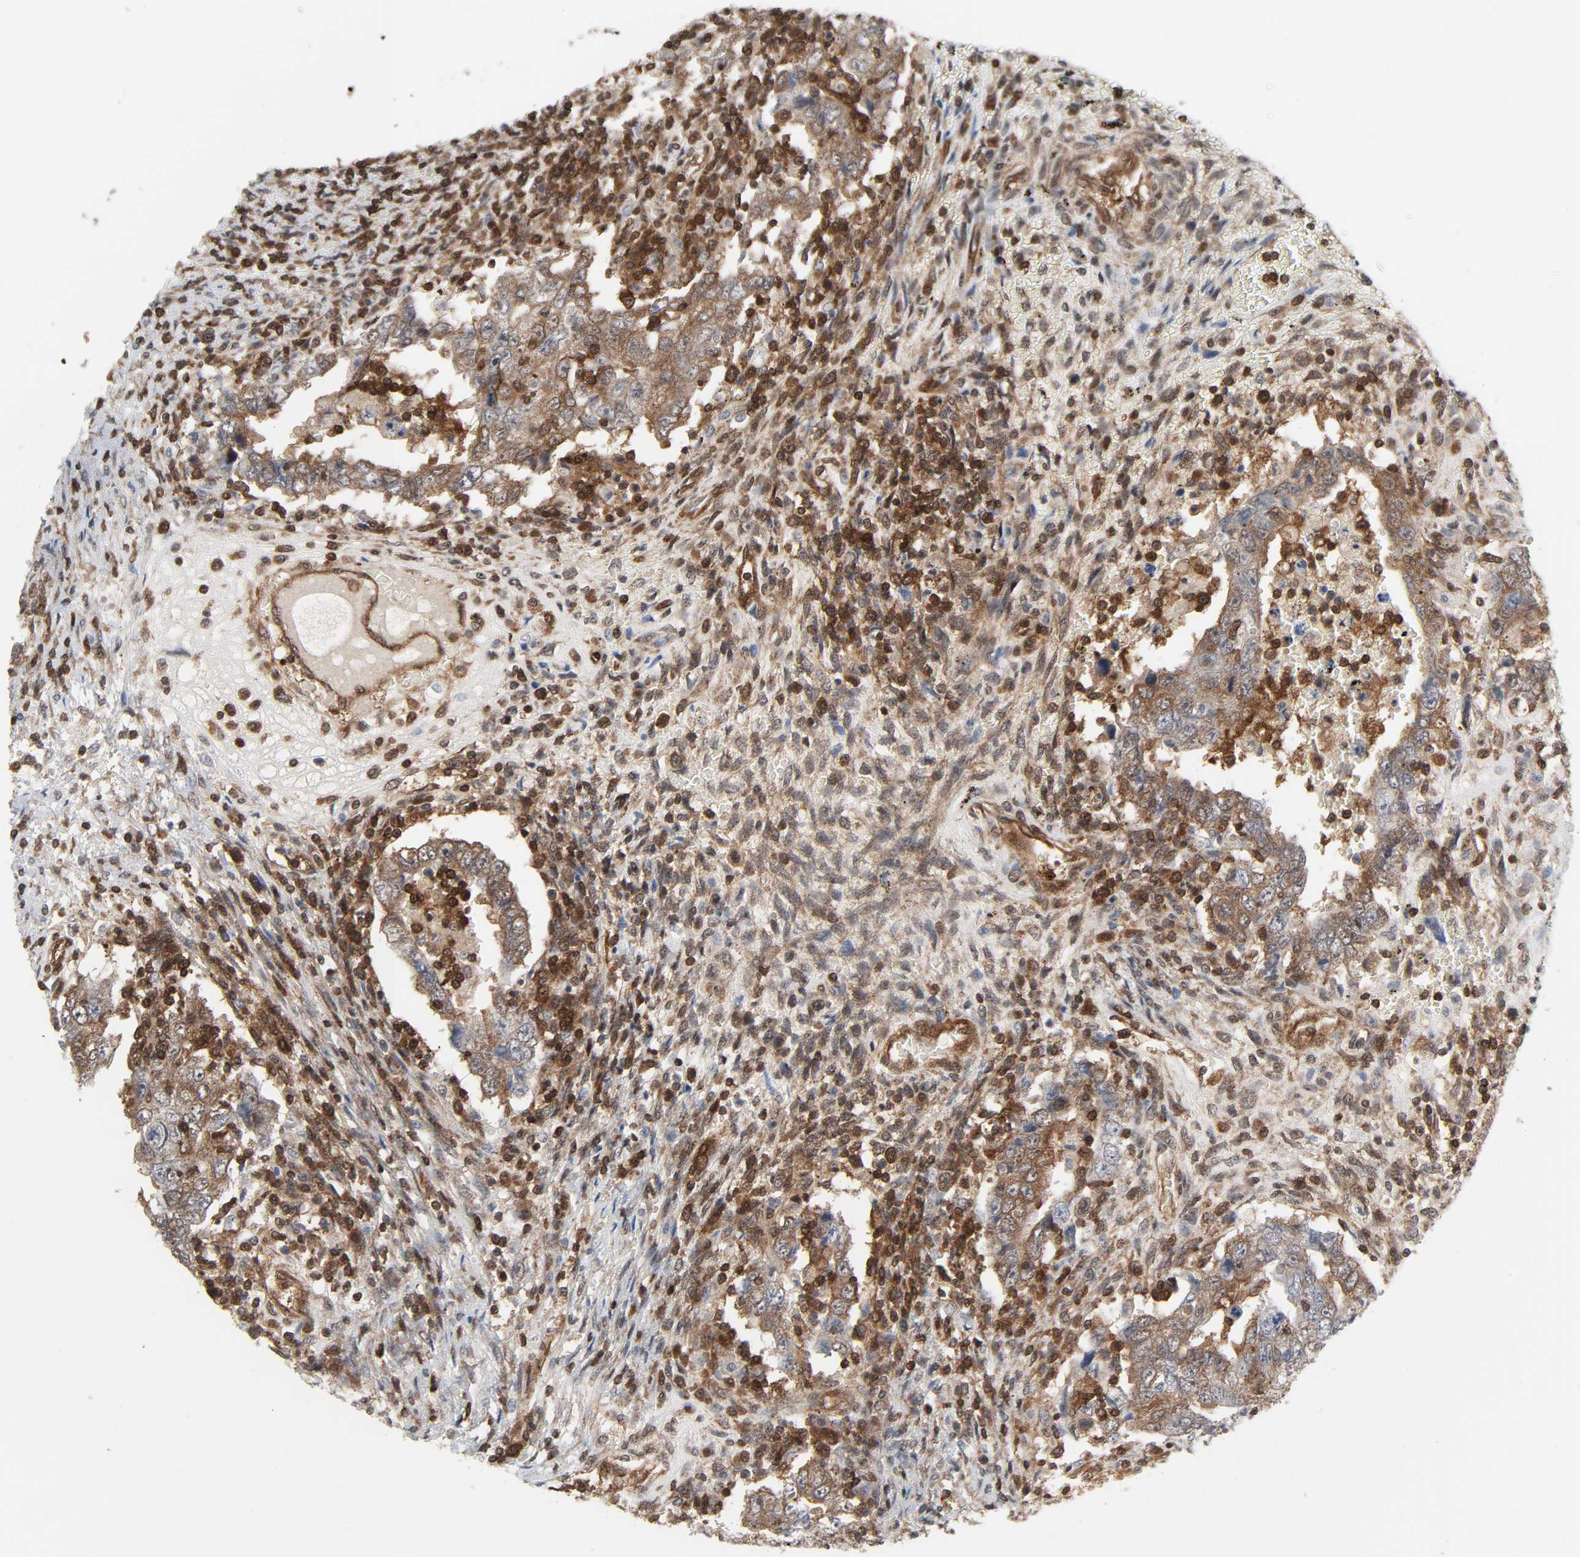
{"staining": {"intensity": "moderate", "quantity": "25%-75%", "location": "cytoplasmic/membranous"}, "tissue": "testis cancer", "cell_type": "Tumor cells", "image_type": "cancer", "snomed": [{"axis": "morphology", "description": "Carcinoma, Embryonal, NOS"}, {"axis": "topography", "description": "Testis"}], "caption": "Embryonal carcinoma (testis) tissue displays moderate cytoplasmic/membranous staining in approximately 25%-75% of tumor cells, visualized by immunohistochemistry.", "gene": "GSK3A", "patient": {"sex": "male", "age": 26}}